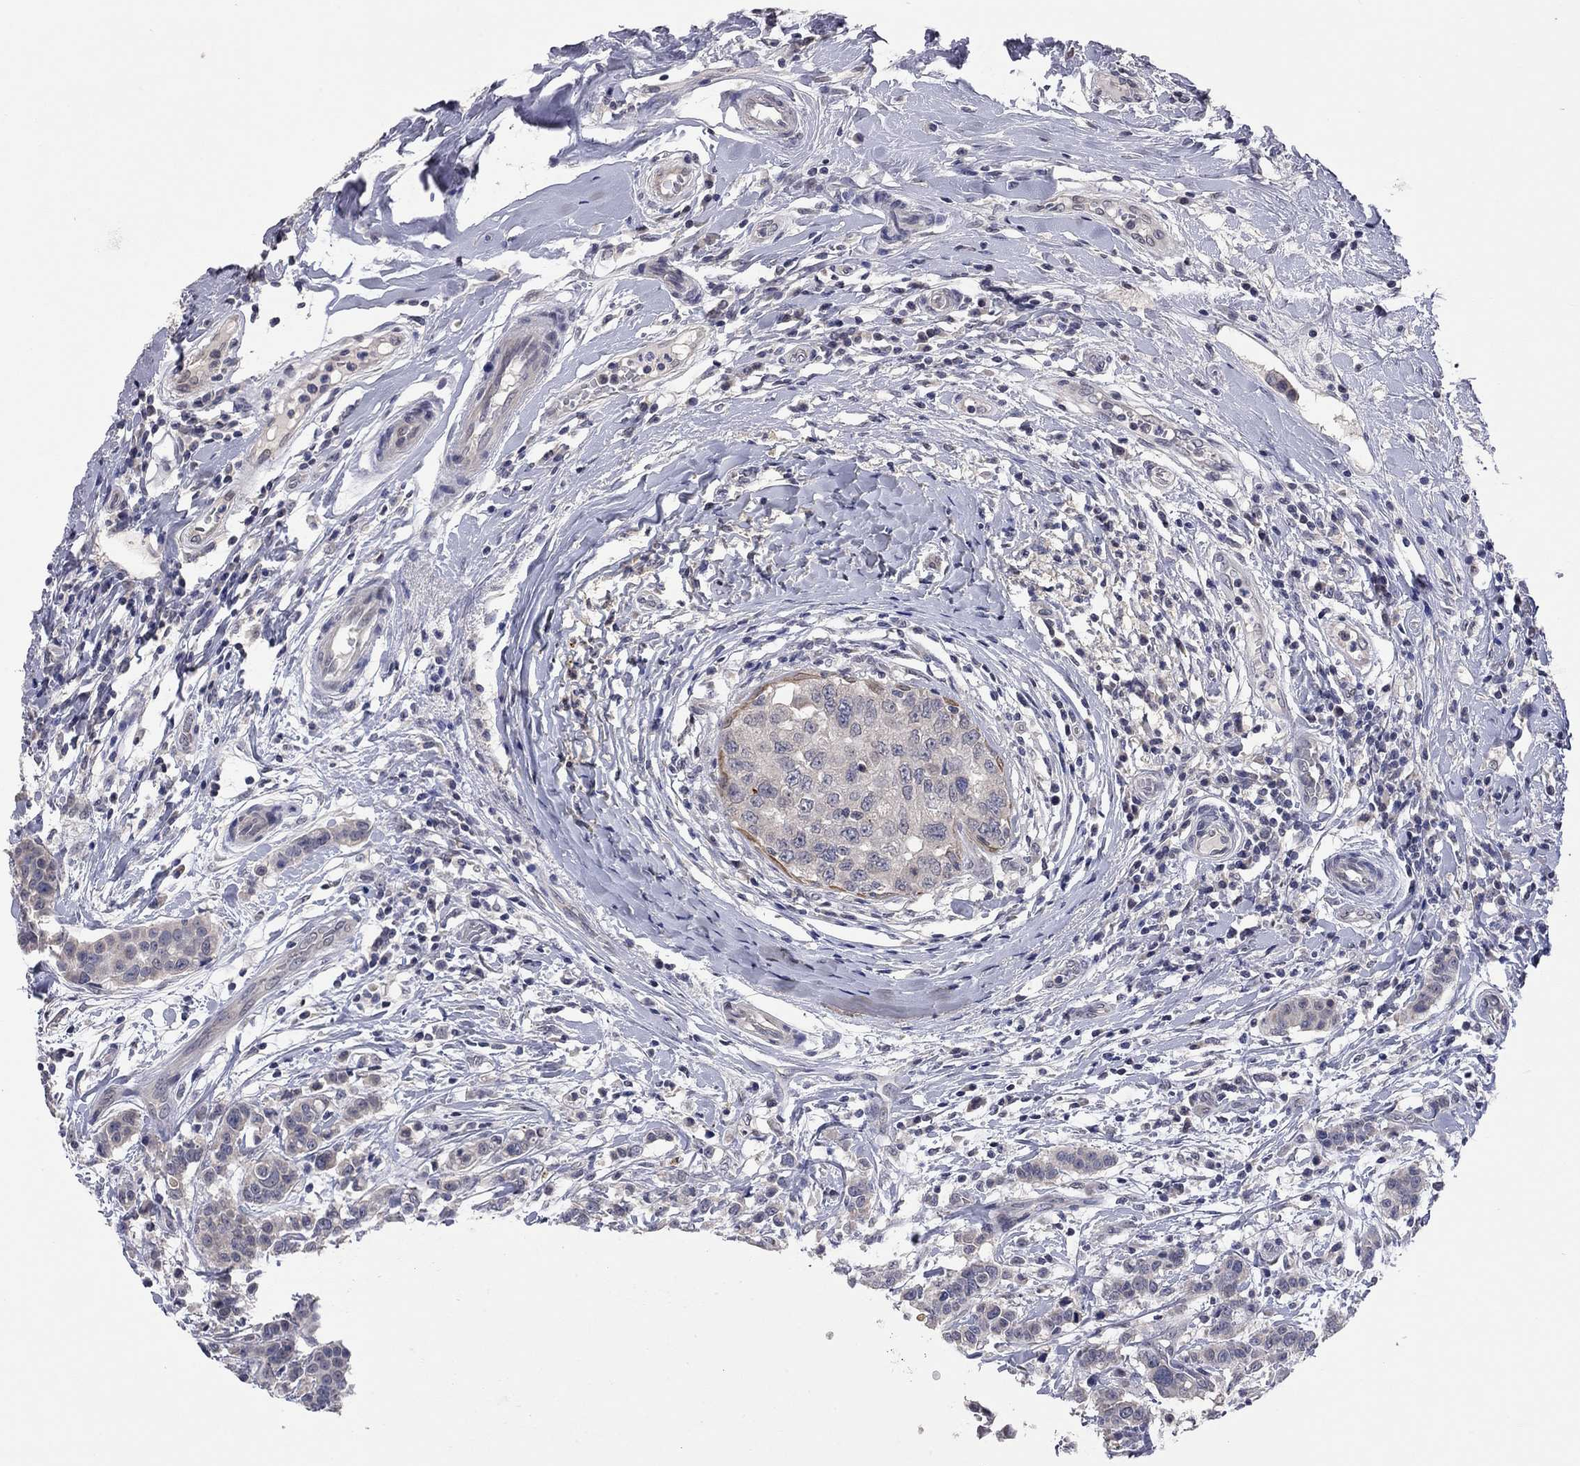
{"staining": {"intensity": "weak", "quantity": "<25%", "location": "cytoplasmic/membranous"}, "tissue": "breast cancer", "cell_type": "Tumor cells", "image_type": "cancer", "snomed": [{"axis": "morphology", "description": "Duct carcinoma"}, {"axis": "topography", "description": "Breast"}], "caption": "Immunohistochemistry (IHC) histopathology image of neoplastic tissue: human breast intraductal carcinoma stained with DAB reveals no significant protein expression in tumor cells.", "gene": "FABP12", "patient": {"sex": "female", "age": 27}}